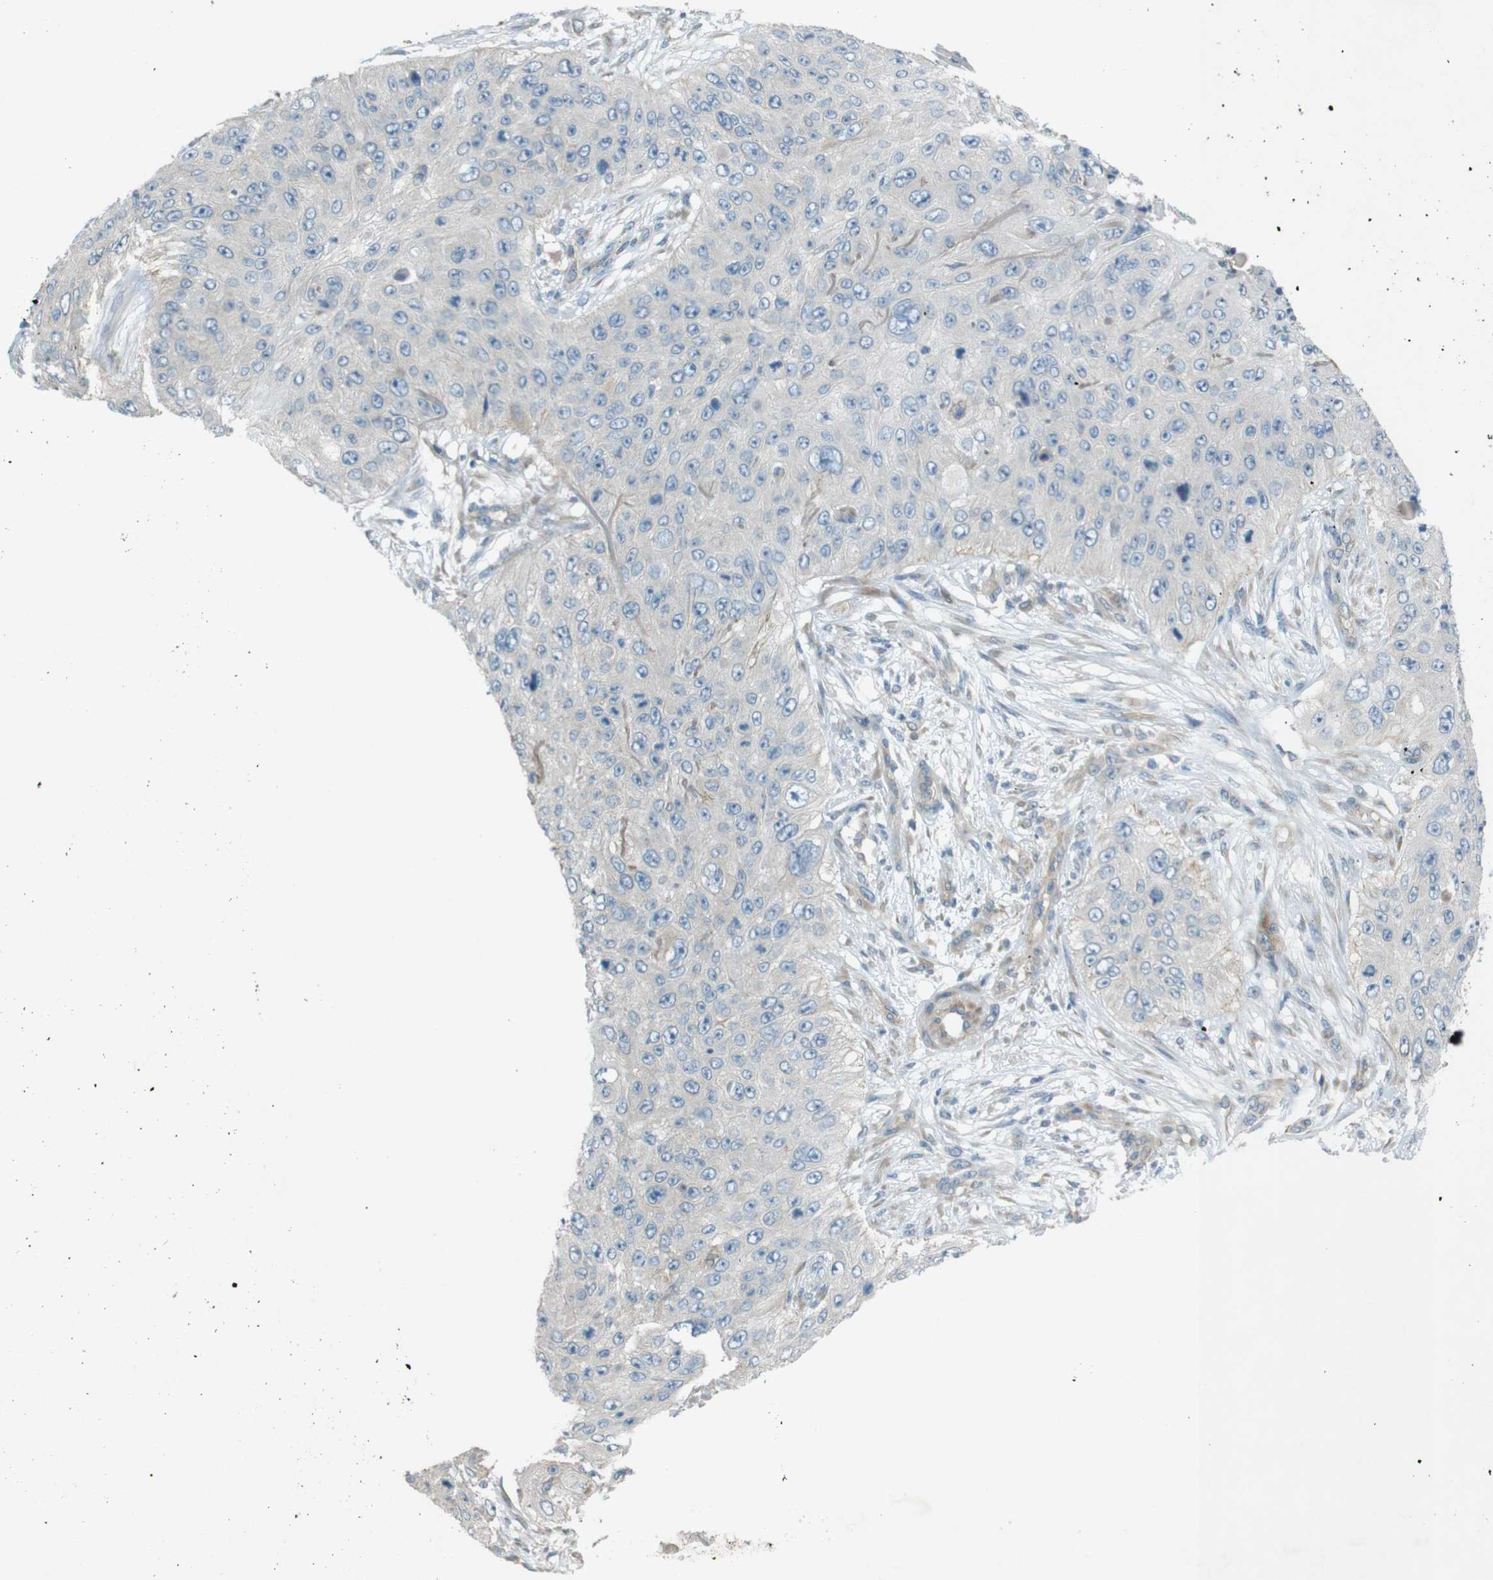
{"staining": {"intensity": "negative", "quantity": "none", "location": "none"}, "tissue": "skin cancer", "cell_type": "Tumor cells", "image_type": "cancer", "snomed": [{"axis": "morphology", "description": "Squamous cell carcinoma, NOS"}, {"axis": "topography", "description": "Skin"}], "caption": "An immunohistochemistry image of skin squamous cell carcinoma is shown. There is no staining in tumor cells of skin squamous cell carcinoma. (Brightfield microscopy of DAB (3,3'-diaminobenzidine) immunohistochemistry at high magnification).", "gene": "TMEM41B", "patient": {"sex": "female", "age": 80}}